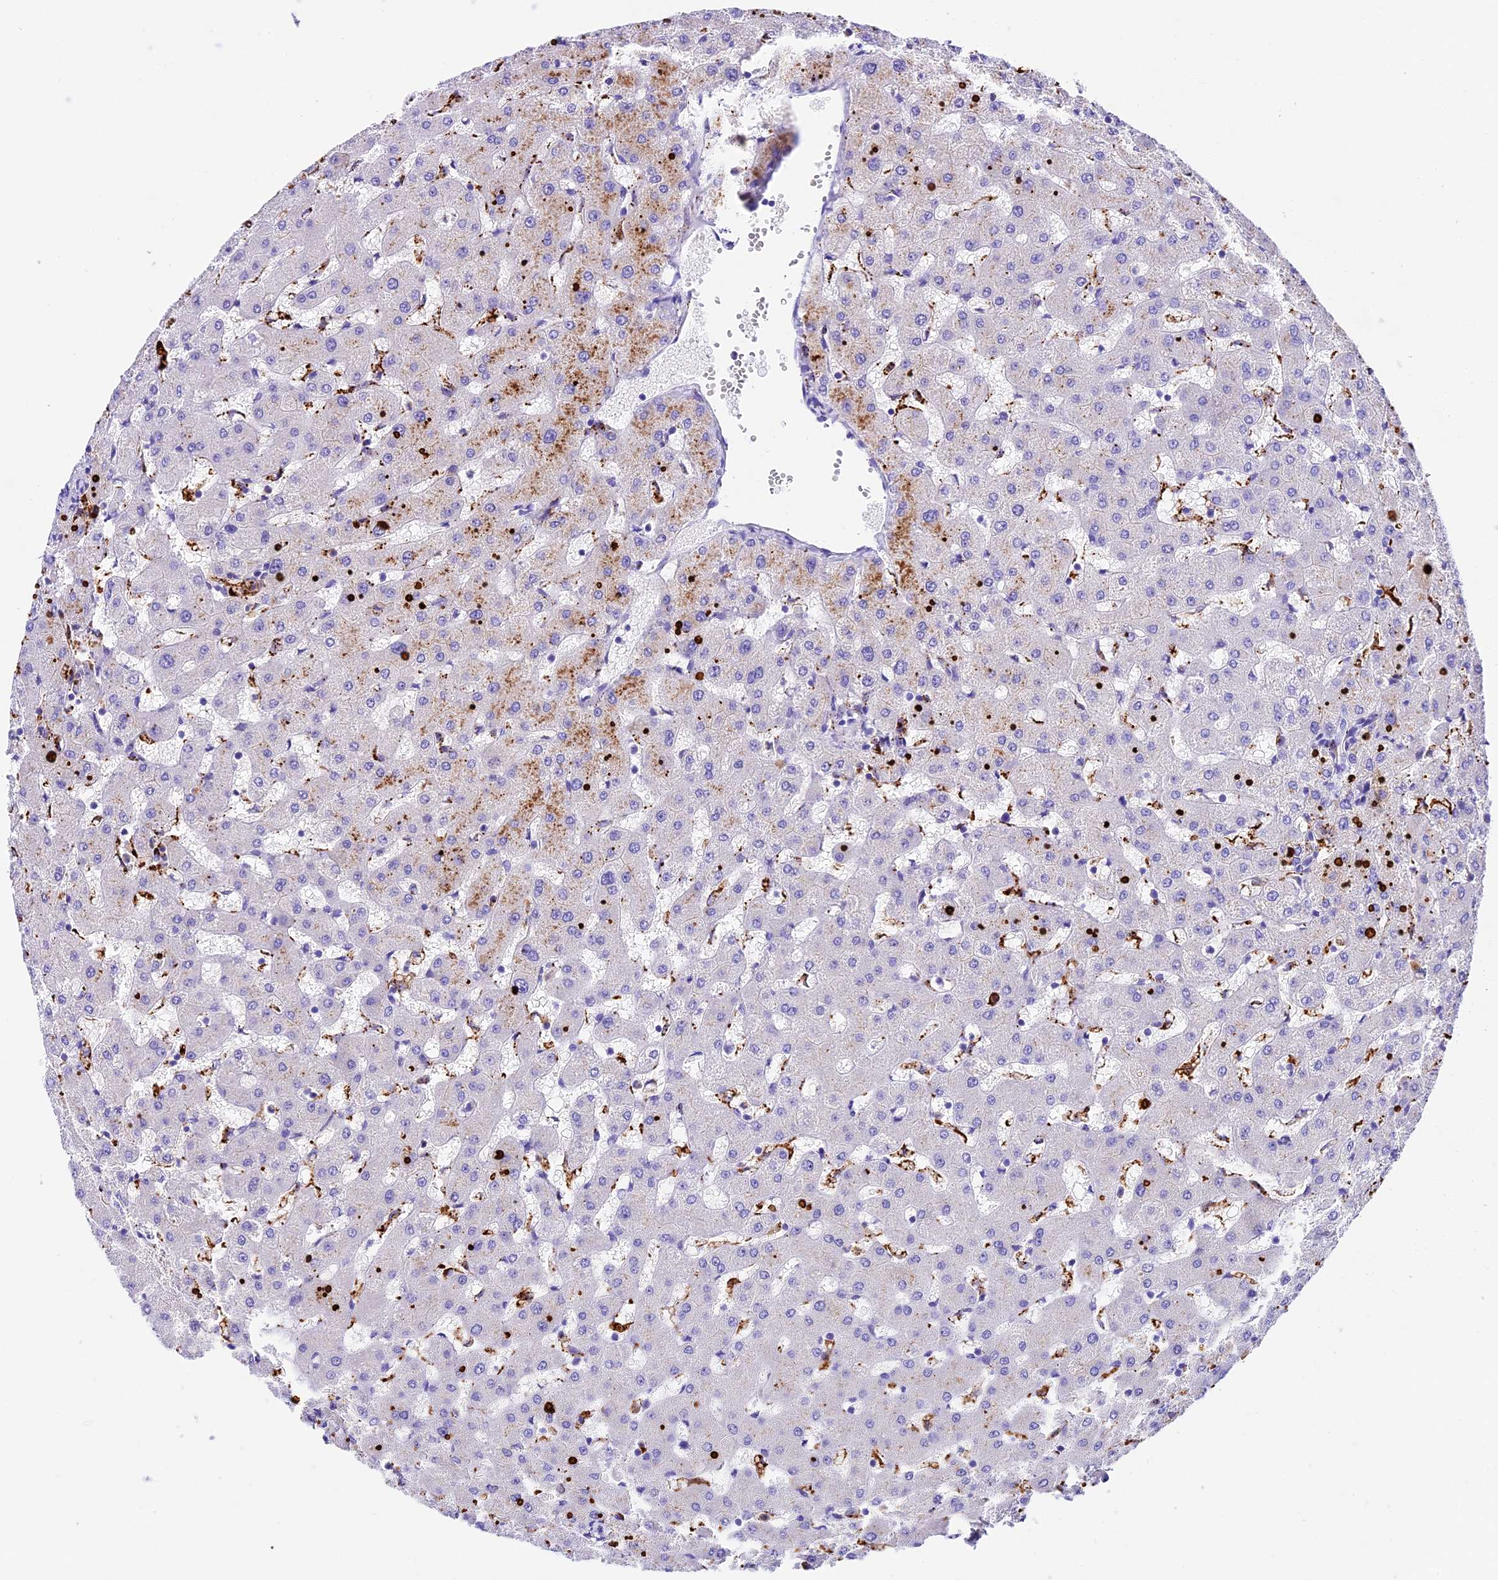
{"staining": {"intensity": "negative", "quantity": "none", "location": "none"}, "tissue": "liver", "cell_type": "Cholangiocytes", "image_type": "normal", "snomed": [{"axis": "morphology", "description": "Normal tissue, NOS"}, {"axis": "topography", "description": "Liver"}], "caption": "A high-resolution image shows immunohistochemistry (IHC) staining of benign liver, which exhibits no significant positivity in cholangiocytes.", "gene": "PSG11", "patient": {"sex": "female", "age": 63}}